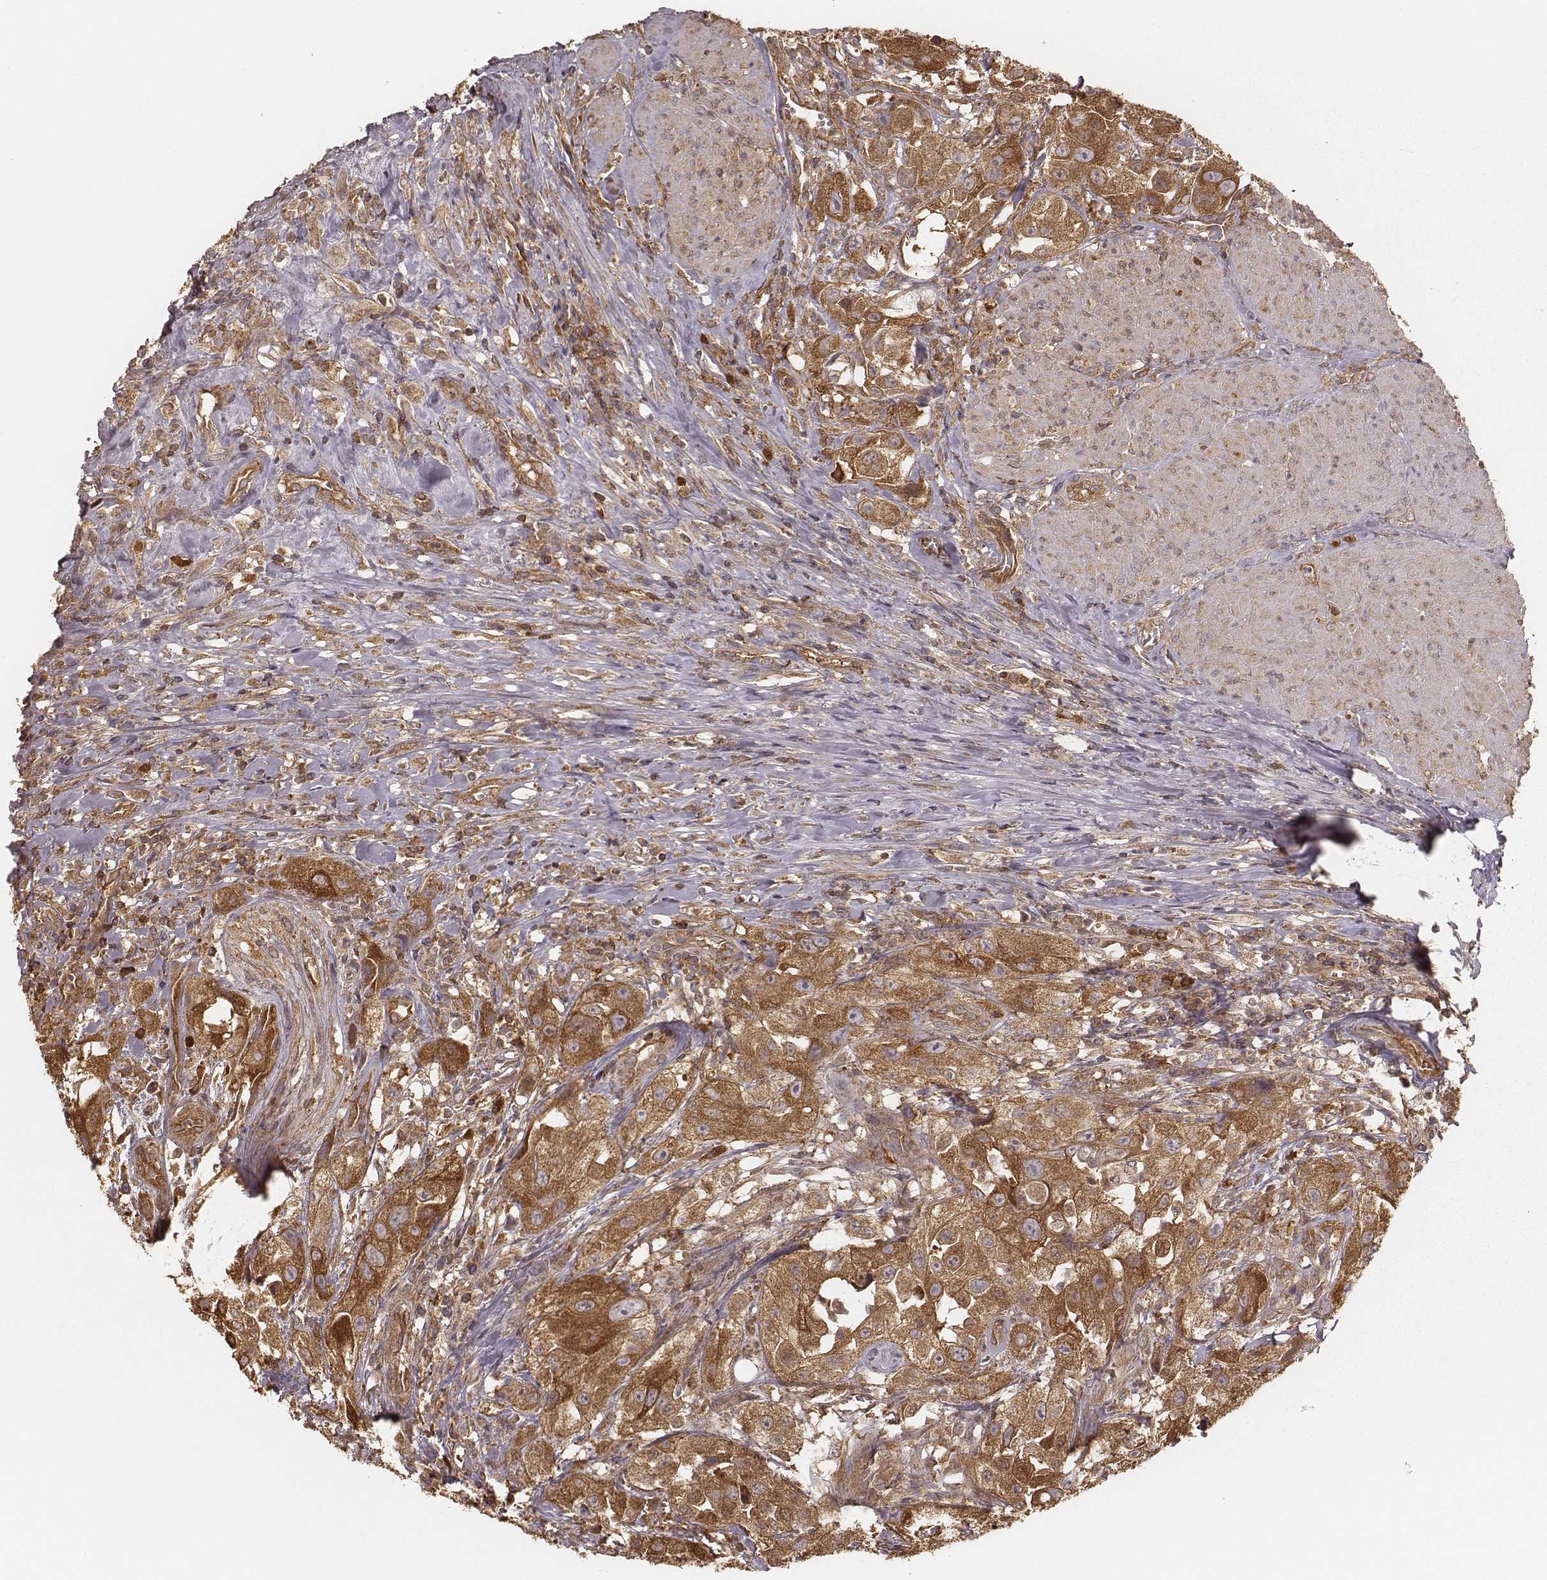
{"staining": {"intensity": "moderate", "quantity": ">75%", "location": "cytoplasmic/membranous"}, "tissue": "urothelial cancer", "cell_type": "Tumor cells", "image_type": "cancer", "snomed": [{"axis": "morphology", "description": "Urothelial carcinoma, High grade"}, {"axis": "topography", "description": "Urinary bladder"}], "caption": "Protein positivity by IHC demonstrates moderate cytoplasmic/membranous staining in about >75% of tumor cells in urothelial cancer. (Brightfield microscopy of DAB IHC at high magnification).", "gene": "CARS1", "patient": {"sex": "male", "age": 79}}